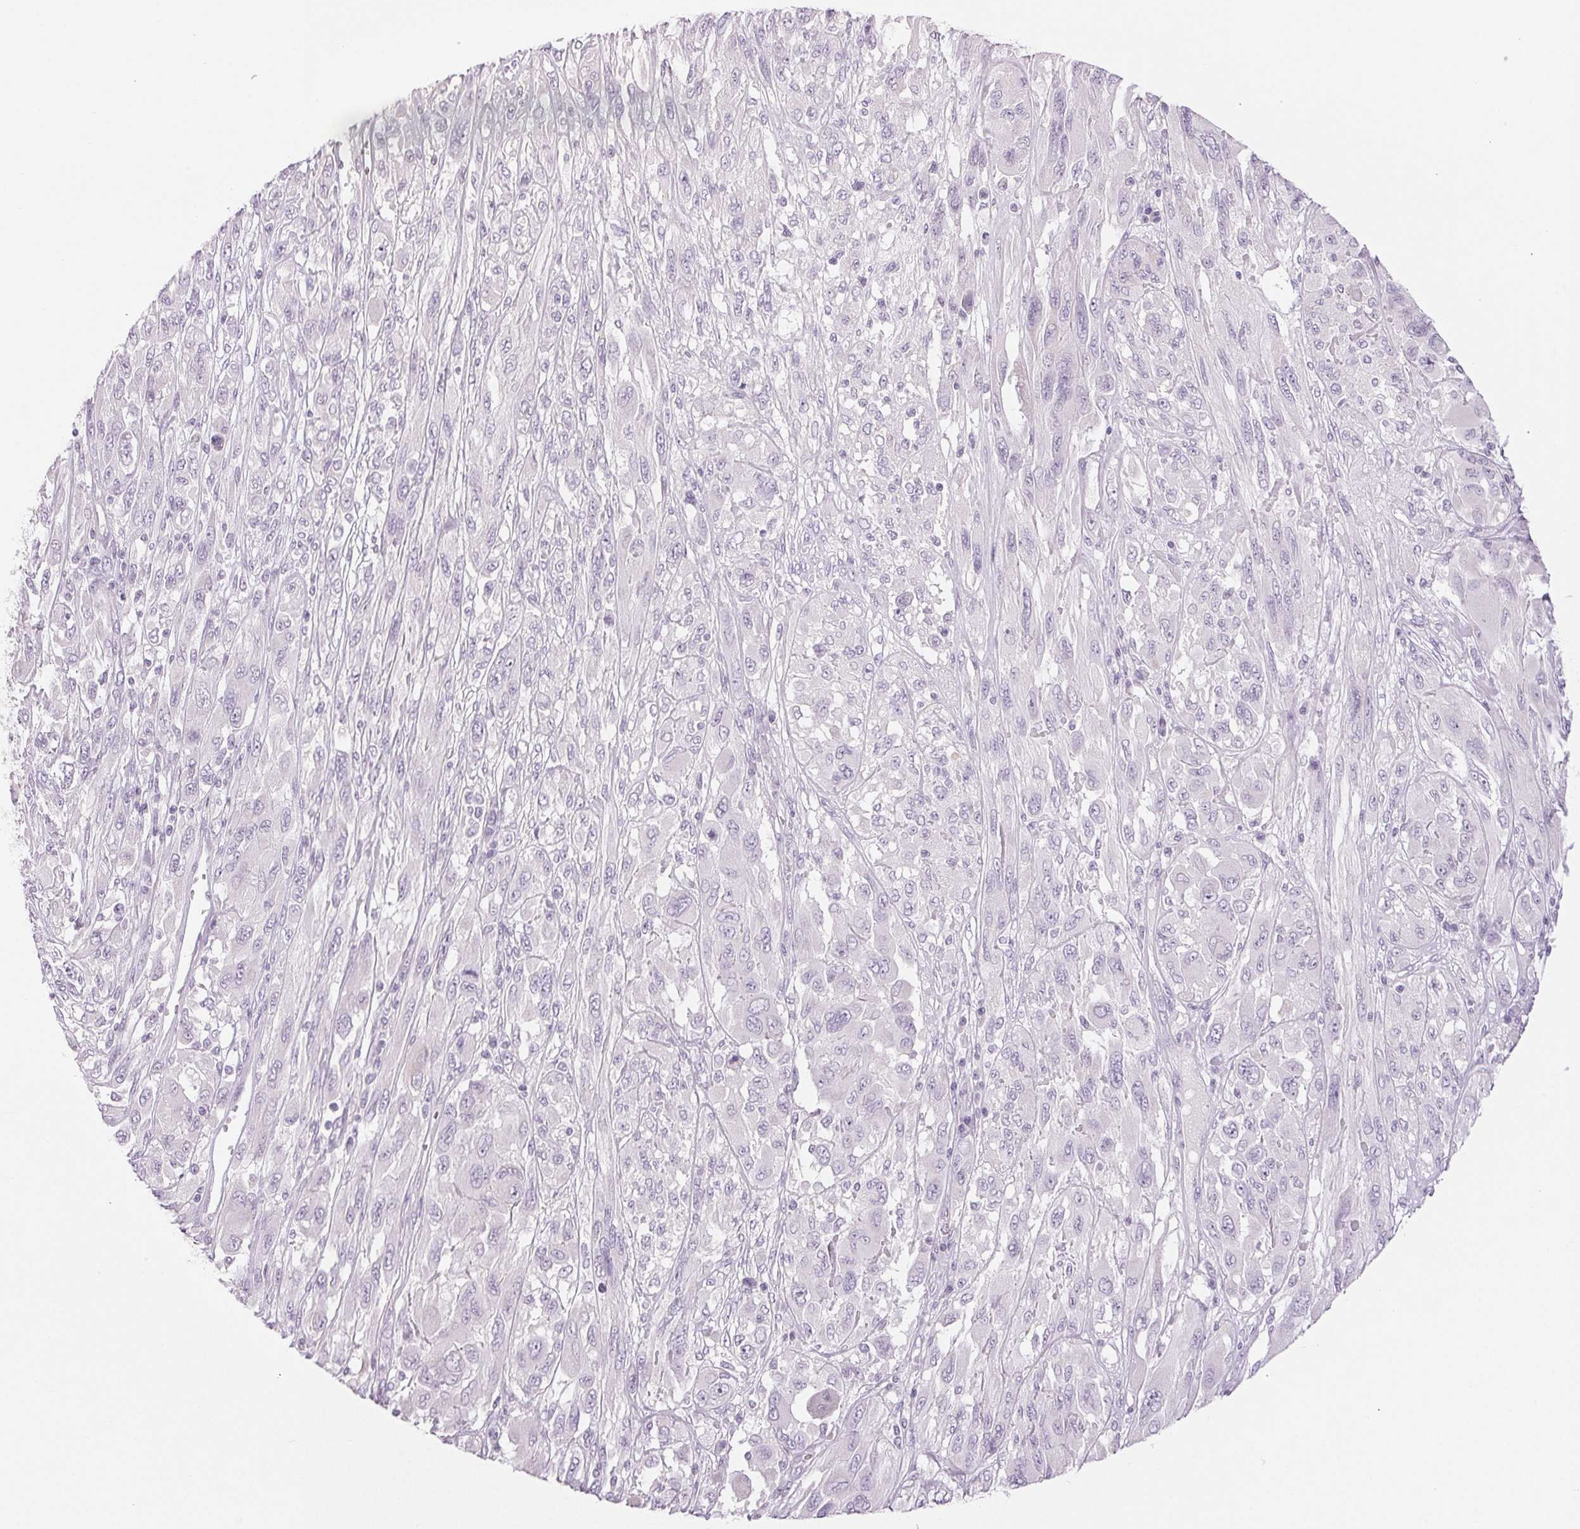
{"staining": {"intensity": "negative", "quantity": "none", "location": "none"}, "tissue": "melanoma", "cell_type": "Tumor cells", "image_type": "cancer", "snomed": [{"axis": "morphology", "description": "Malignant melanoma, NOS"}, {"axis": "topography", "description": "Skin"}], "caption": "Image shows no protein expression in tumor cells of malignant melanoma tissue.", "gene": "EHHADH", "patient": {"sex": "female", "age": 91}}